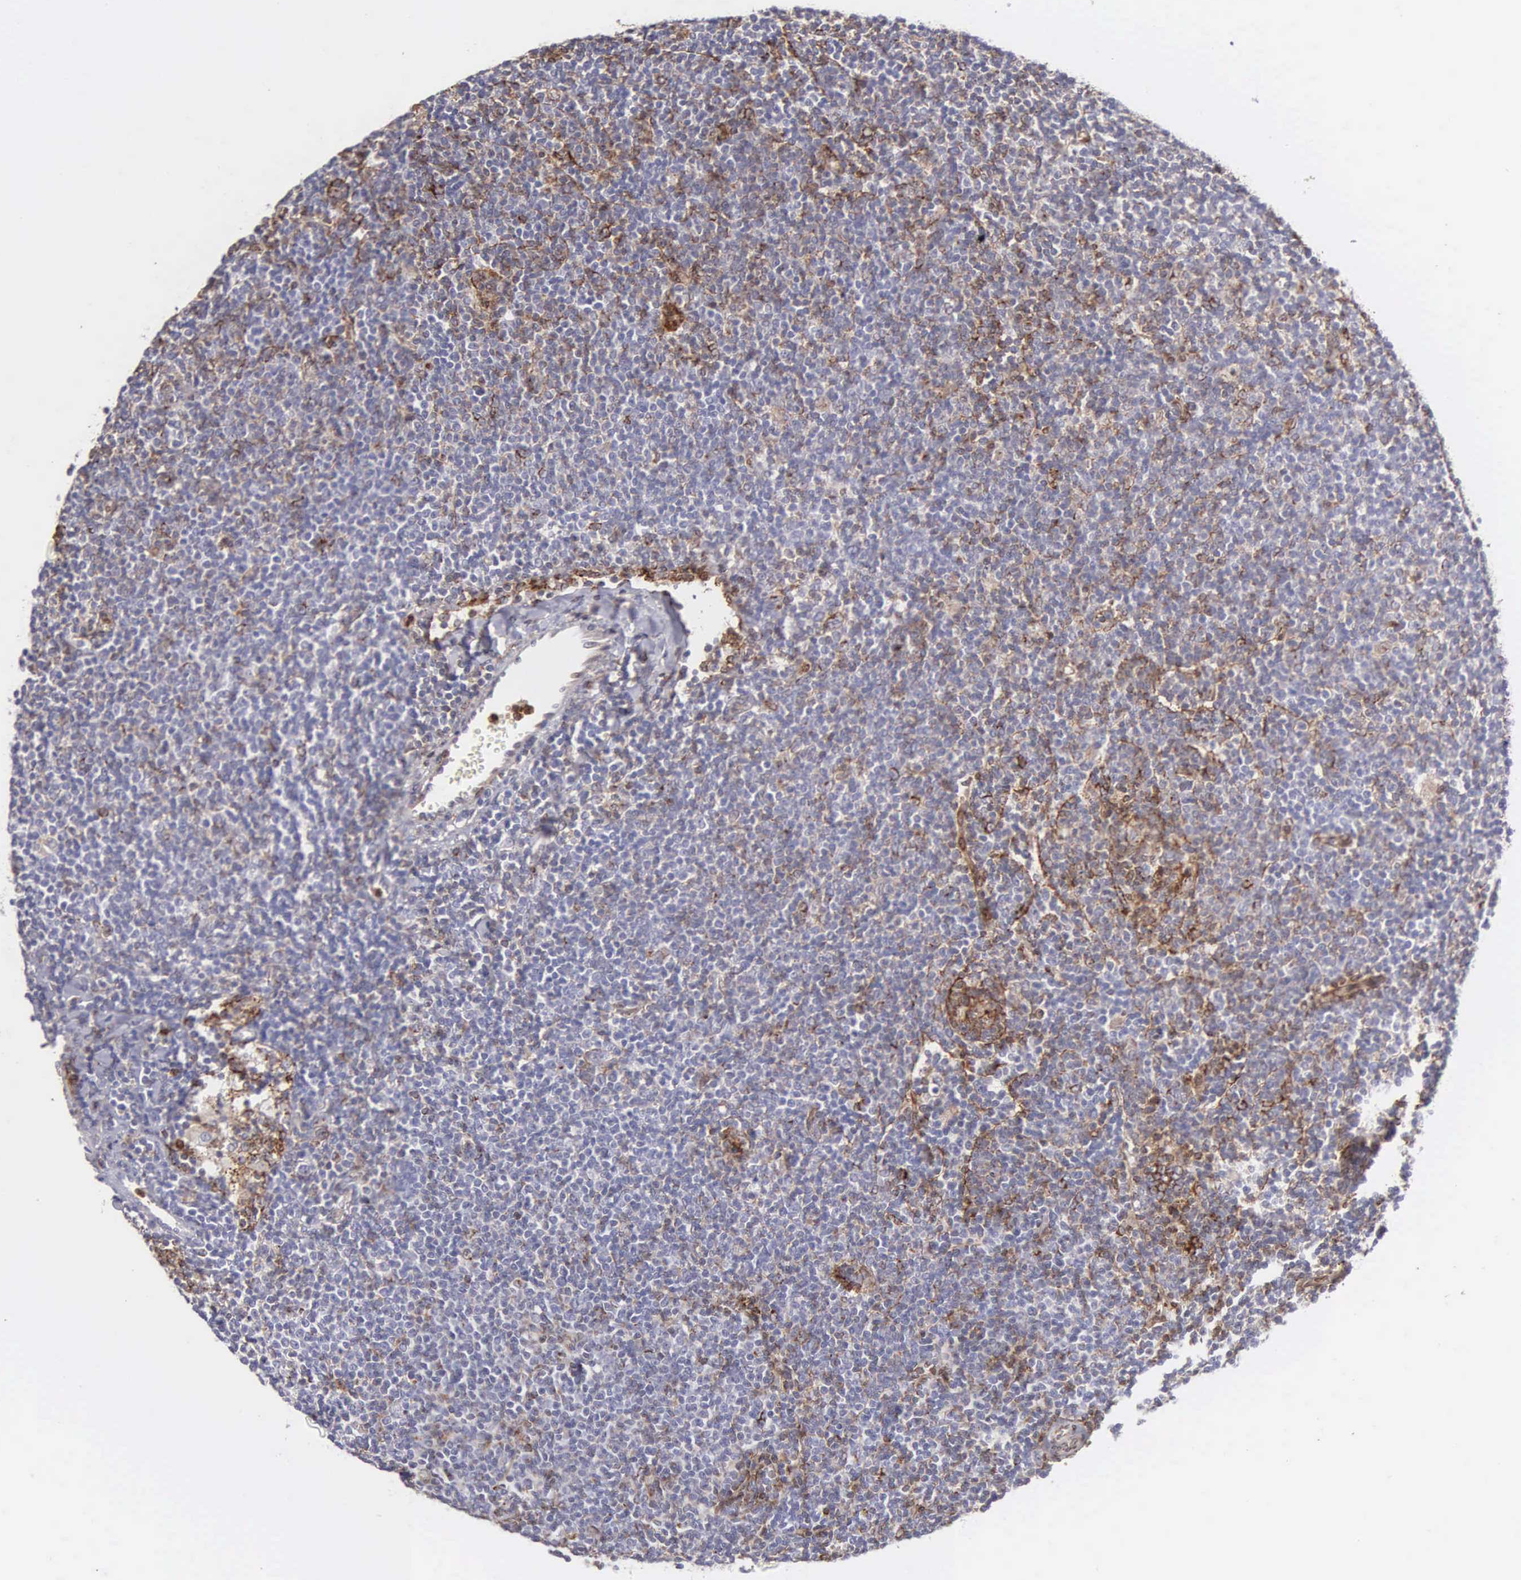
{"staining": {"intensity": "weak", "quantity": "<25%", "location": "cytoplasmic/membranous"}, "tissue": "lymphoma", "cell_type": "Tumor cells", "image_type": "cancer", "snomed": [{"axis": "morphology", "description": "Malignant lymphoma, non-Hodgkin's type, Low grade"}, {"axis": "topography", "description": "Lymph node"}], "caption": "High power microscopy image of an IHC histopathology image of lymphoma, revealing no significant positivity in tumor cells. (IHC, brightfield microscopy, high magnification).", "gene": "SRGN", "patient": {"sex": "male", "age": 65}}